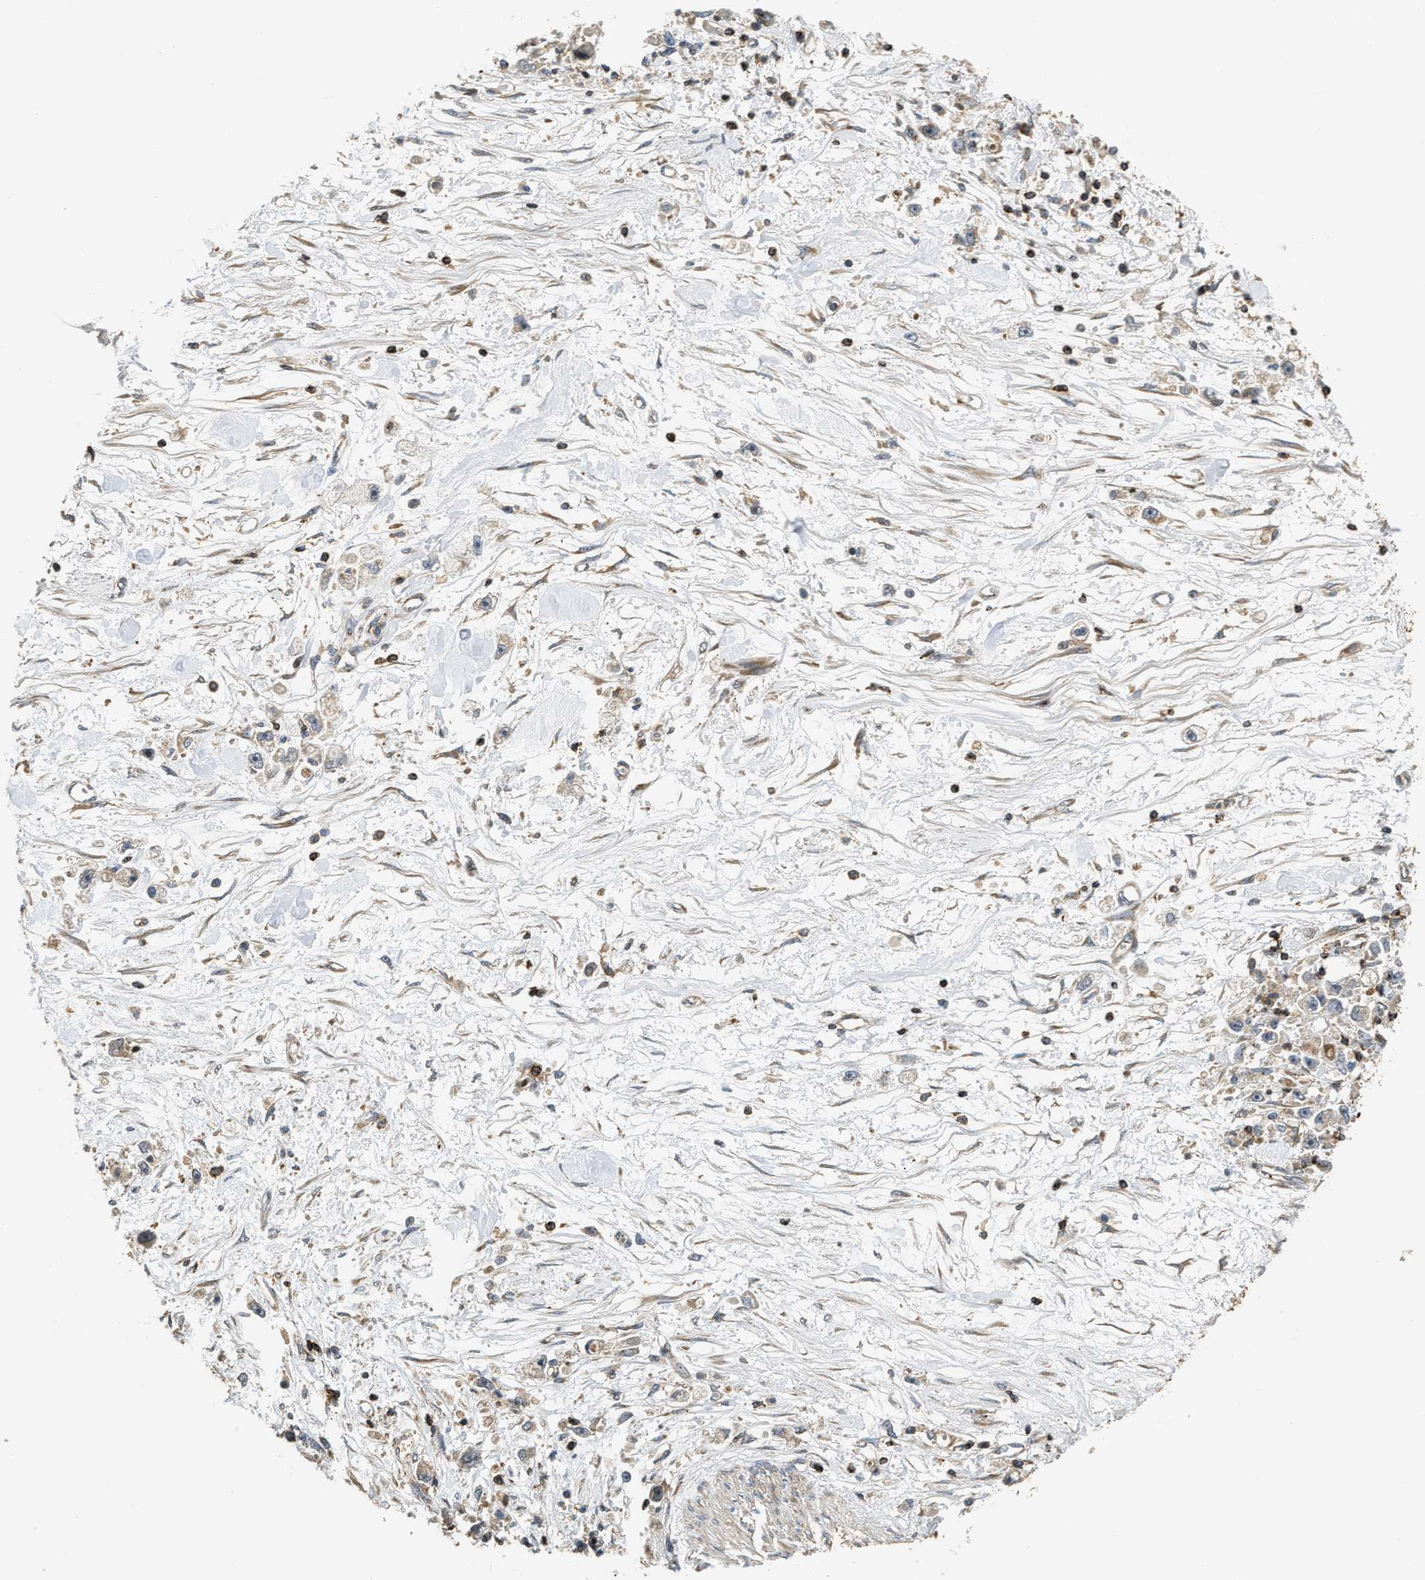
{"staining": {"intensity": "weak", "quantity": "25%-75%", "location": "cytoplasmic/membranous"}, "tissue": "stomach cancer", "cell_type": "Tumor cells", "image_type": "cancer", "snomed": [{"axis": "morphology", "description": "Adenocarcinoma, NOS"}, {"axis": "topography", "description": "Stomach"}], "caption": "Stomach cancer stained with IHC reveals weak cytoplasmic/membranous expression in about 25%-75% of tumor cells. (Brightfield microscopy of DAB IHC at high magnification).", "gene": "SNX5", "patient": {"sex": "female", "age": 59}}